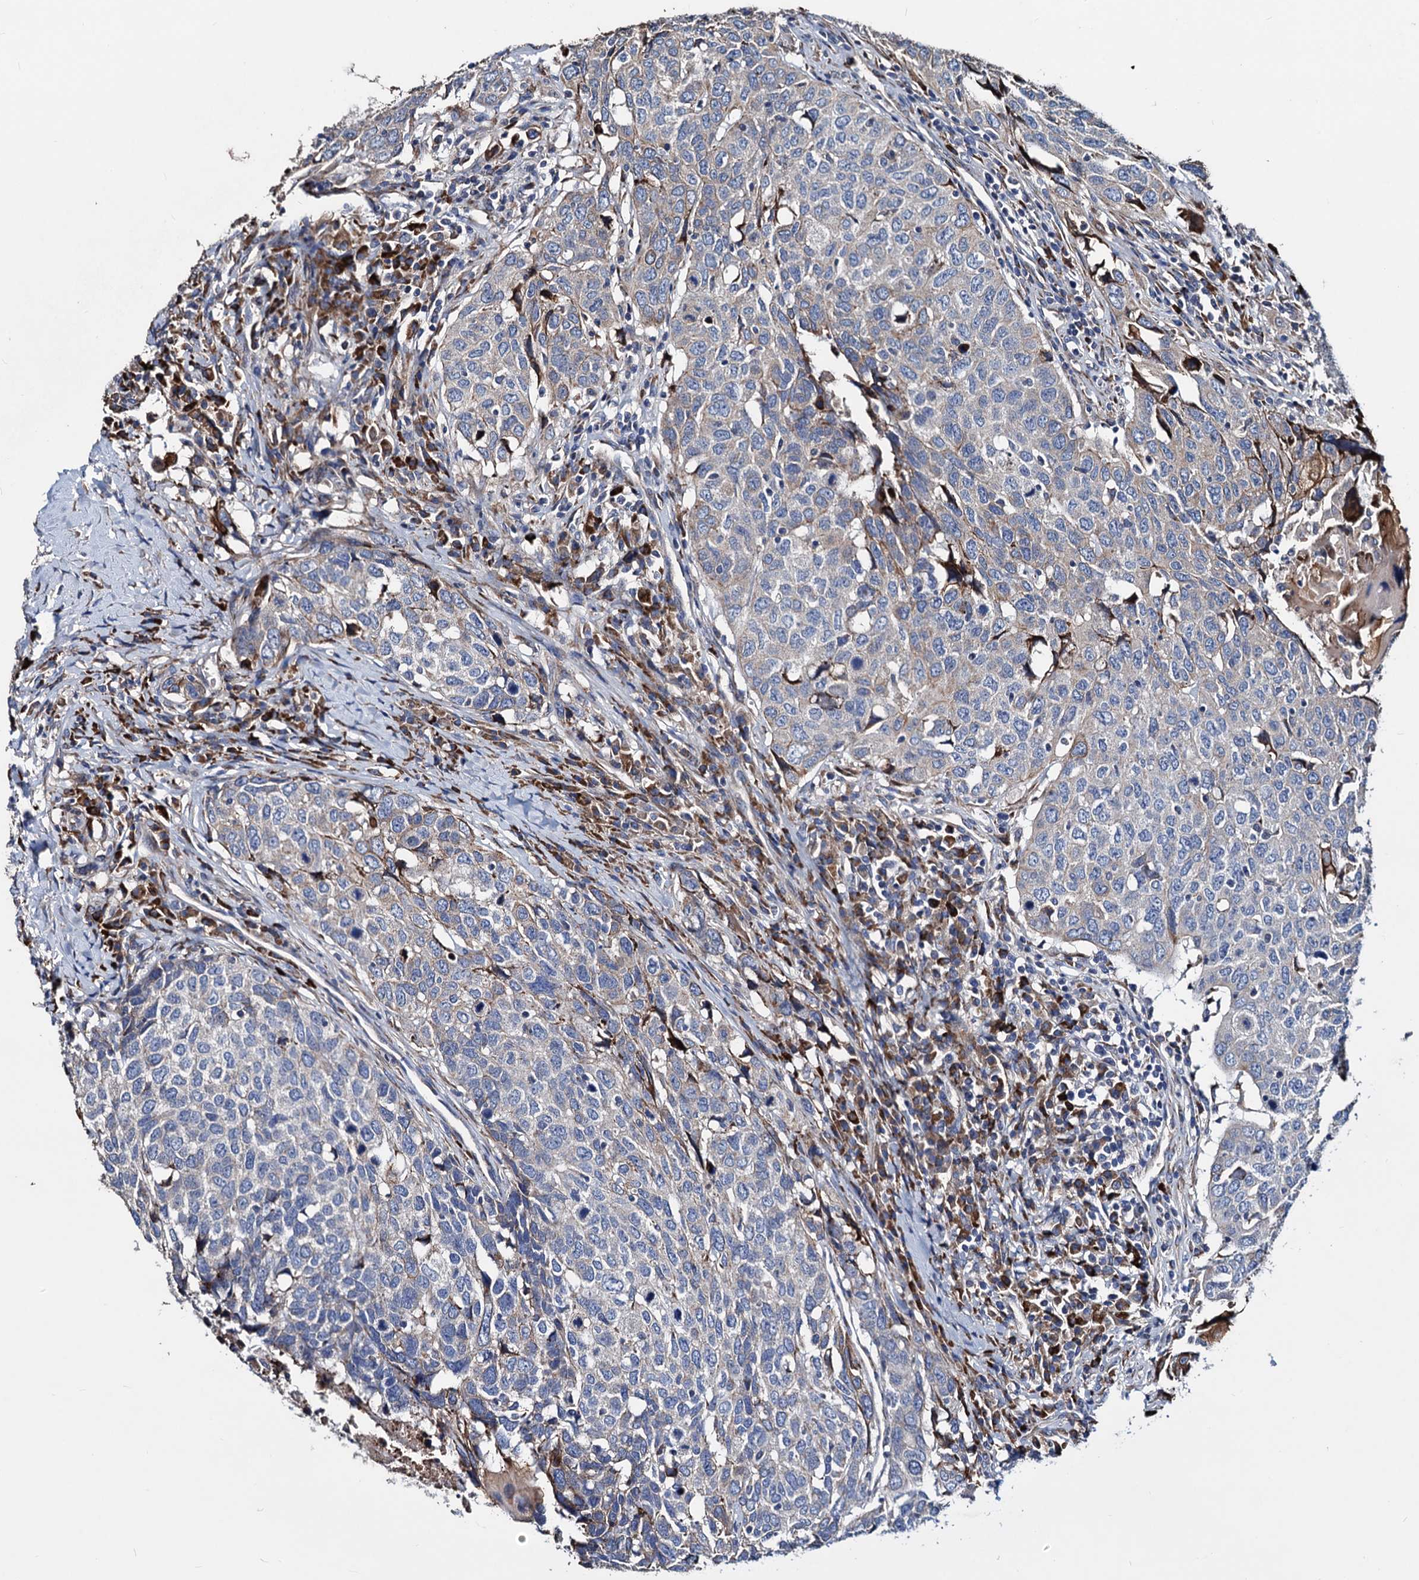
{"staining": {"intensity": "moderate", "quantity": "<25%", "location": "cytoplasmic/membranous"}, "tissue": "head and neck cancer", "cell_type": "Tumor cells", "image_type": "cancer", "snomed": [{"axis": "morphology", "description": "Squamous cell carcinoma, NOS"}, {"axis": "topography", "description": "Head-Neck"}], "caption": "Brown immunohistochemical staining in head and neck squamous cell carcinoma exhibits moderate cytoplasmic/membranous expression in approximately <25% of tumor cells. (DAB (3,3'-diaminobenzidine) = brown stain, brightfield microscopy at high magnification).", "gene": "AKAP11", "patient": {"sex": "male", "age": 66}}